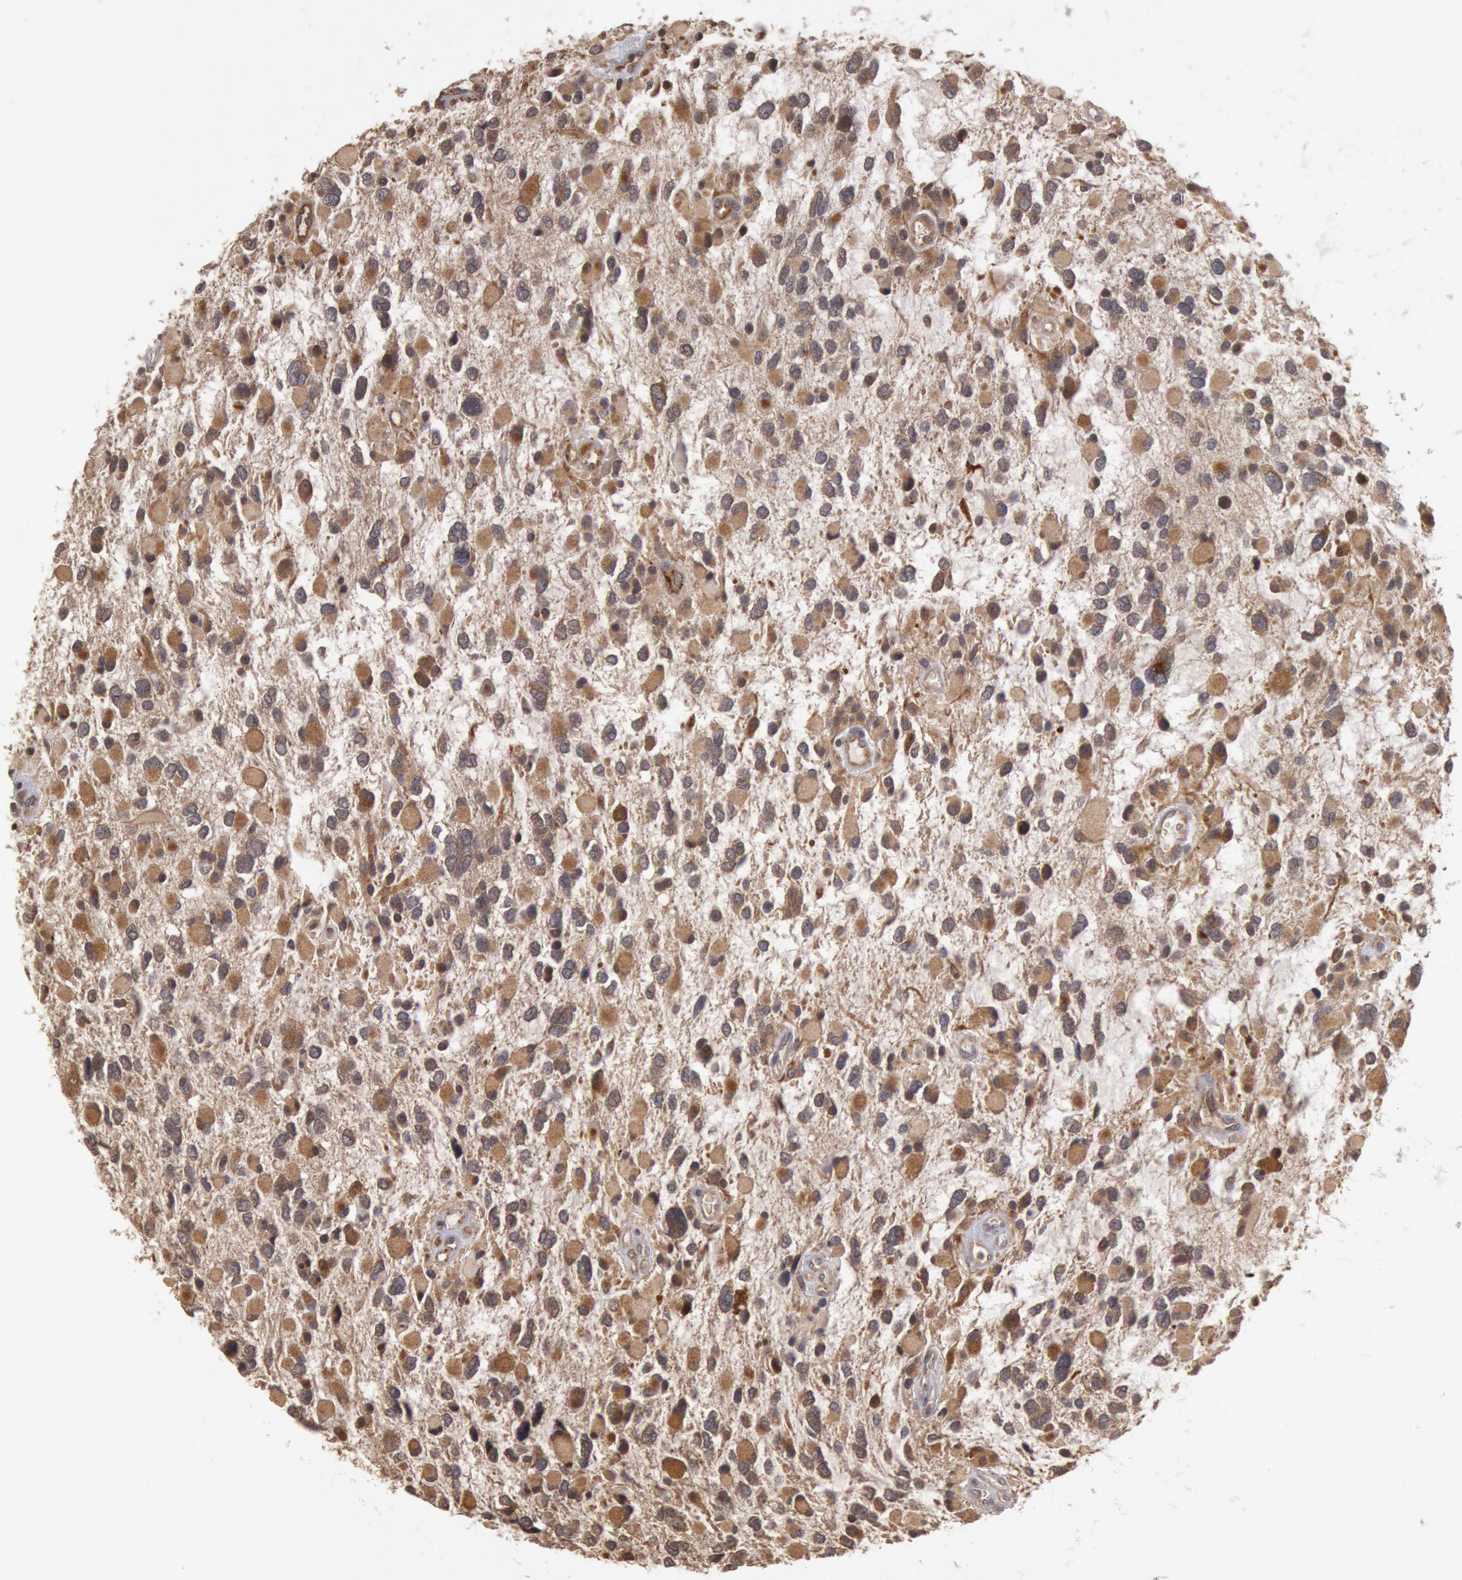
{"staining": {"intensity": "moderate", "quantity": "25%-75%", "location": "cytoplasmic/membranous"}, "tissue": "glioma", "cell_type": "Tumor cells", "image_type": "cancer", "snomed": [{"axis": "morphology", "description": "Glioma, malignant, High grade"}, {"axis": "topography", "description": "Brain"}], "caption": "IHC image of human glioma stained for a protein (brown), which exhibits medium levels of moderate cytoplasmic/membranous staining in about 25%-75% of tumor cells.", "gene": "USP14", "patient": {"sex": "female", "age": 37}}